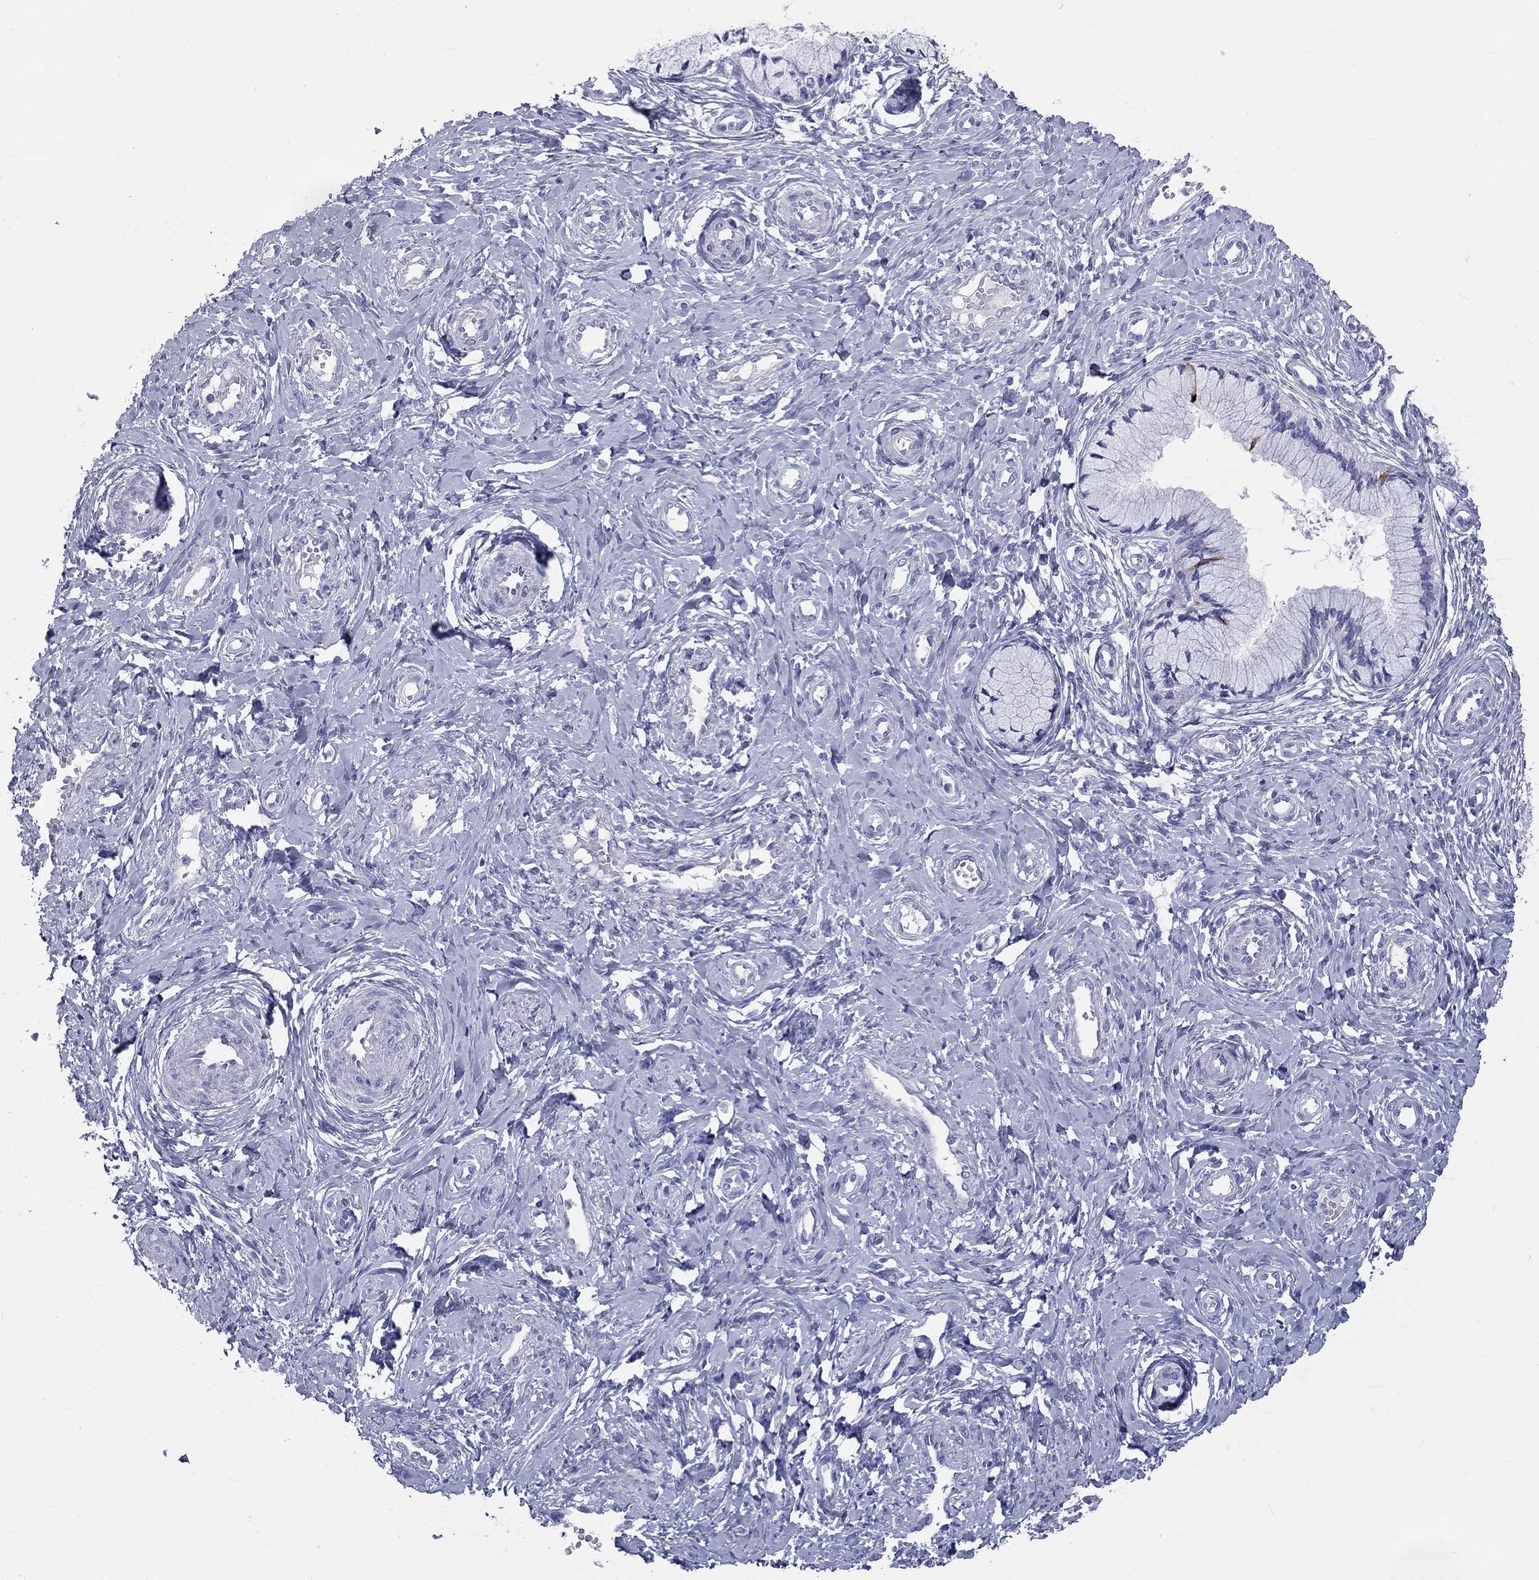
{"staining": {"intensity": "negative", "quantity": "none", "location": "none"}, "tissue": "cervix", "cell_type": "Glandular cells", "image_type": "normal", "snomed": [{"axis": "morphology", "description": "Normal tissue, NOS"}, {"axis": "topography", "description": "Cervix"}], "caption": "This is an IHC micrograph of unremarkable cervix. There is no positivity in glandular cells.", "gene": "DNALI1", "patient": {"sex": "female", "age": 37}}